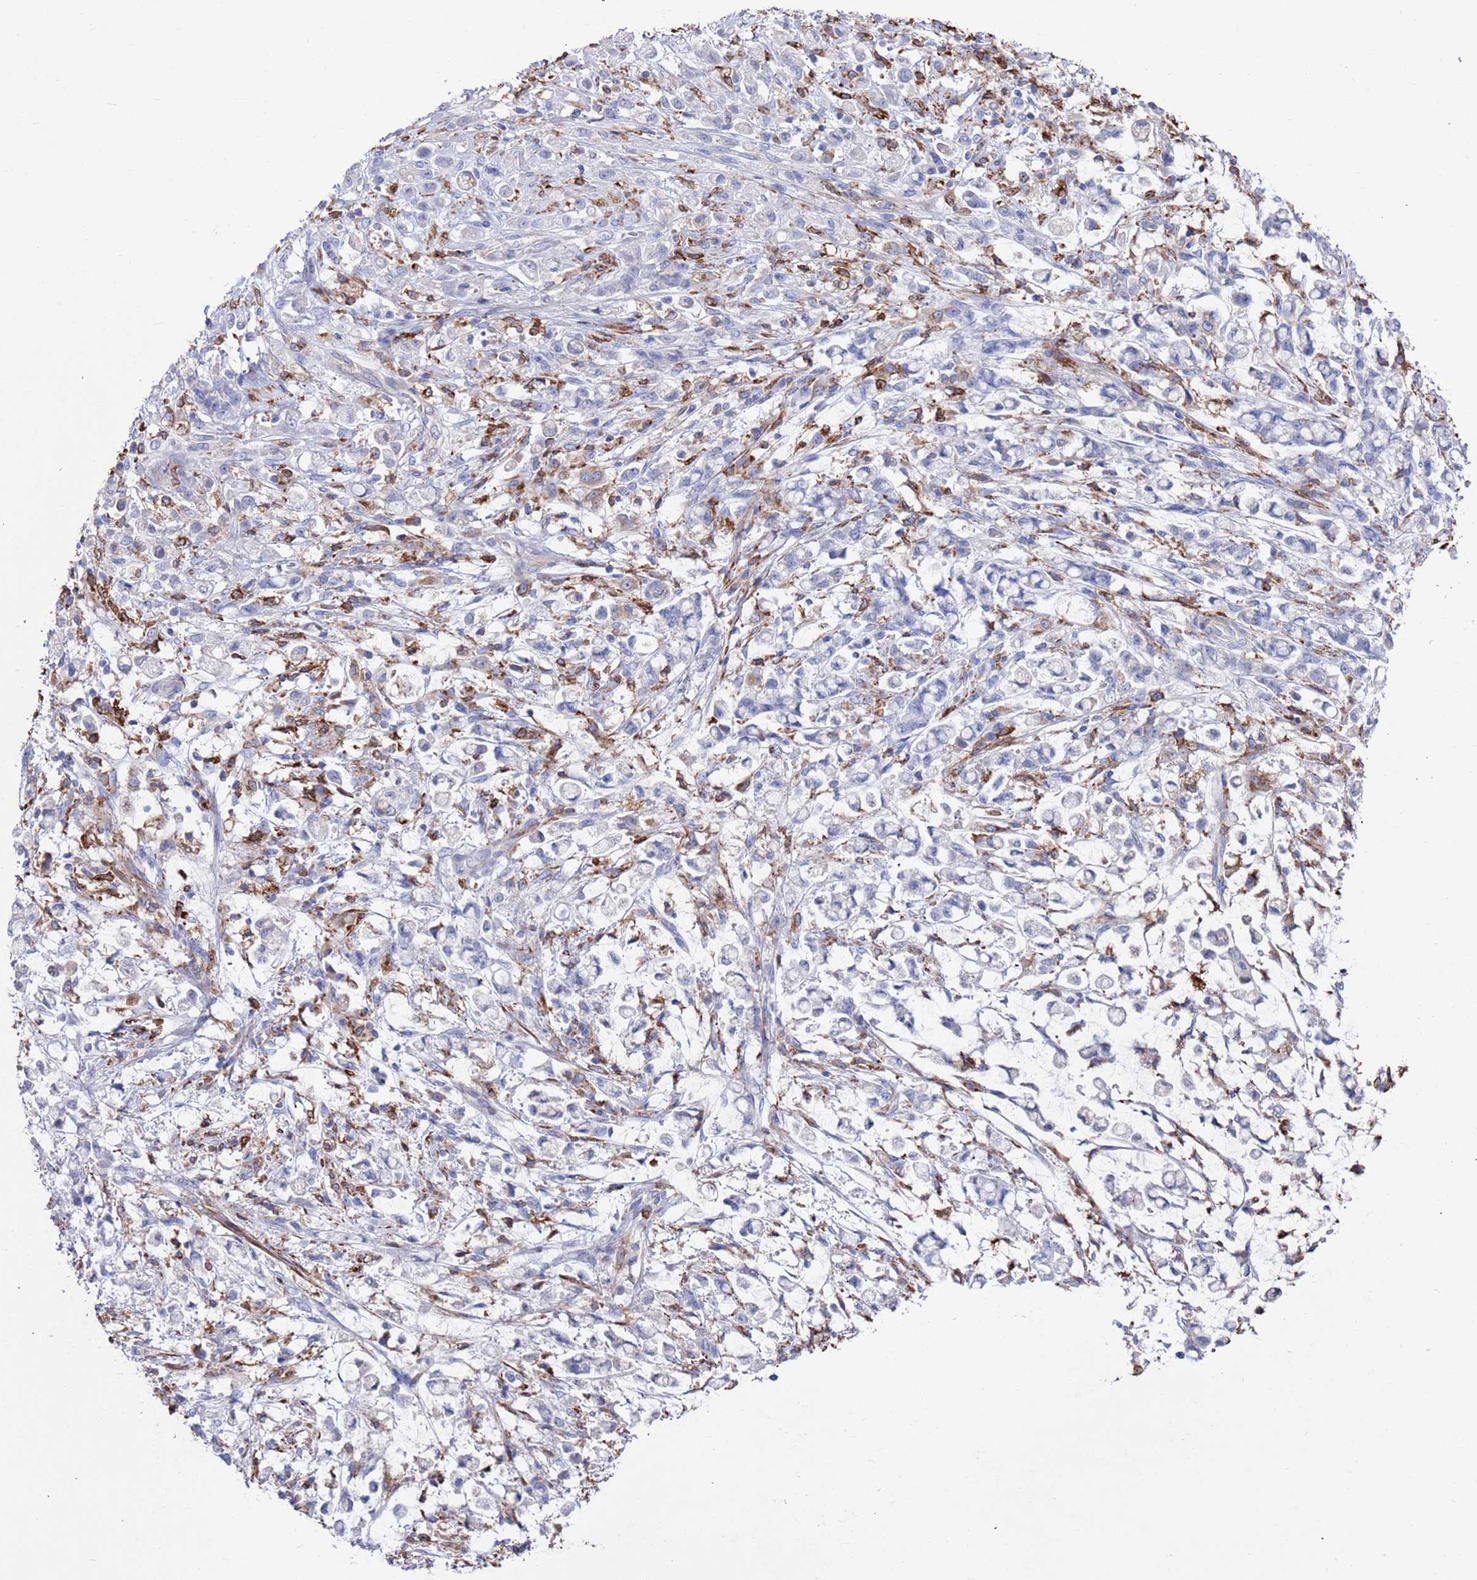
{"staining": {"intensity": "negative", "quantity": "none", "location": "none"}, "tissue": "stomach cancer", "cell_type": "Tumor cells", "image_type": "cancer", "snomed": [{"axis": "morphology", "description": "Adenocarcinoma, NOS"}, {"axis": "topography", "description": "Stomach"}], "caption": "IHC micrograph of neoplastic tissue: stomach cancer stained with DAB reveals no significant protein positivity in tumor cells.", "gene": "GREB1L", "patient": {"sex": "female", "age": 60}}